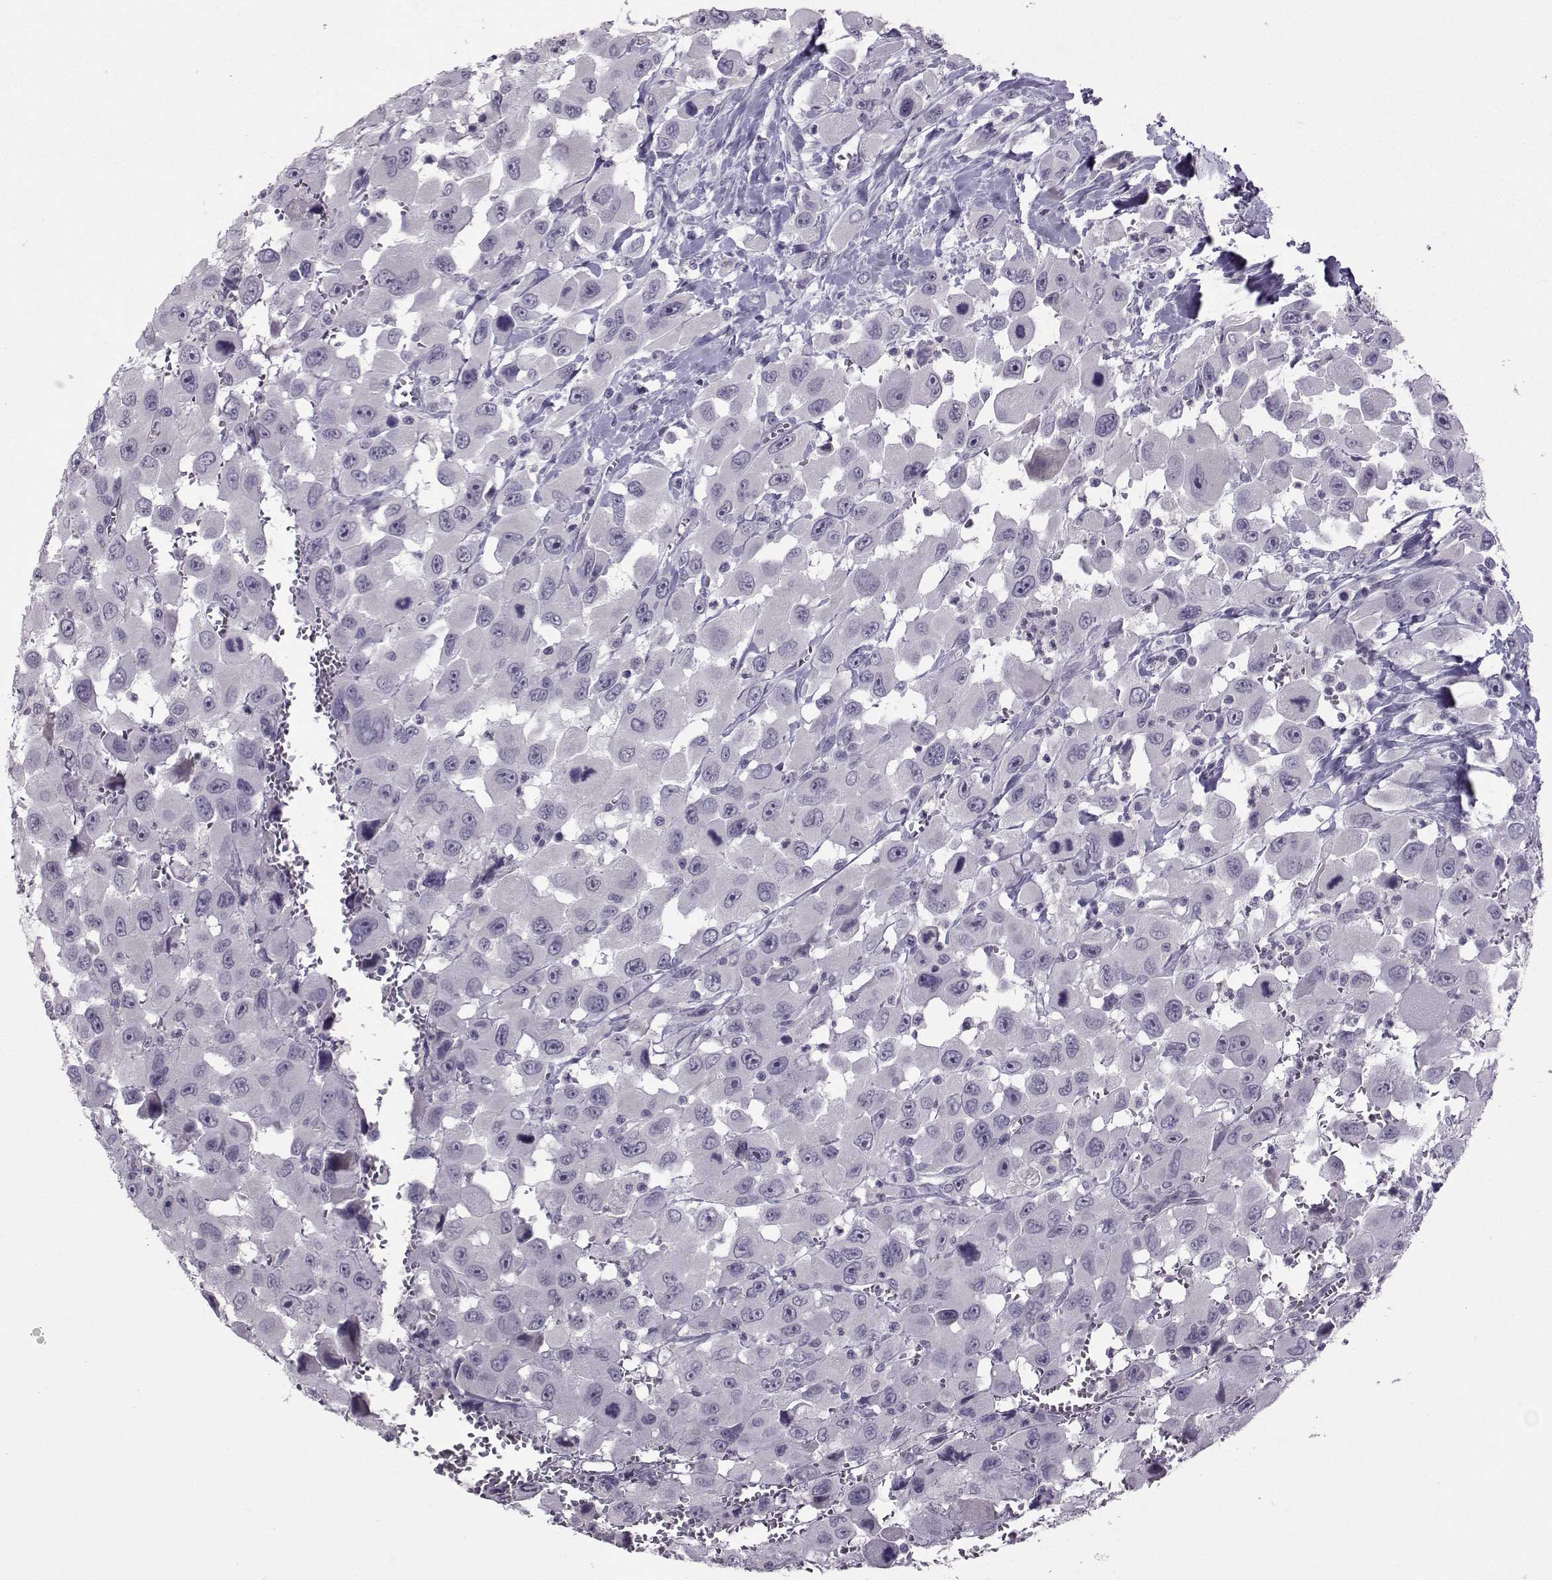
{"staining": {"intensity": "negative", "quantity": "none", "location": "none"}, "tissue": "head and neck cancer", "cell_type": "Tumor cells", "image_type": "cancer", "snomed": [{"axis": "morphology", "description": "Squamous cell carcinoma, NOS"}, {"axis": "morphology", "description": "Squamous cell carcinoma, metastatic, NOS"}, {"axis": "topography", "description": "Oral tissue"}, {"axis": "topography", "description": "Head-Neck"}], "caption": "The histopathology image shows no significant staining in tumor cells of head and neck cancer.", "gene": "ASRGL1", "patient": {"sex": "female", "age": 85}}